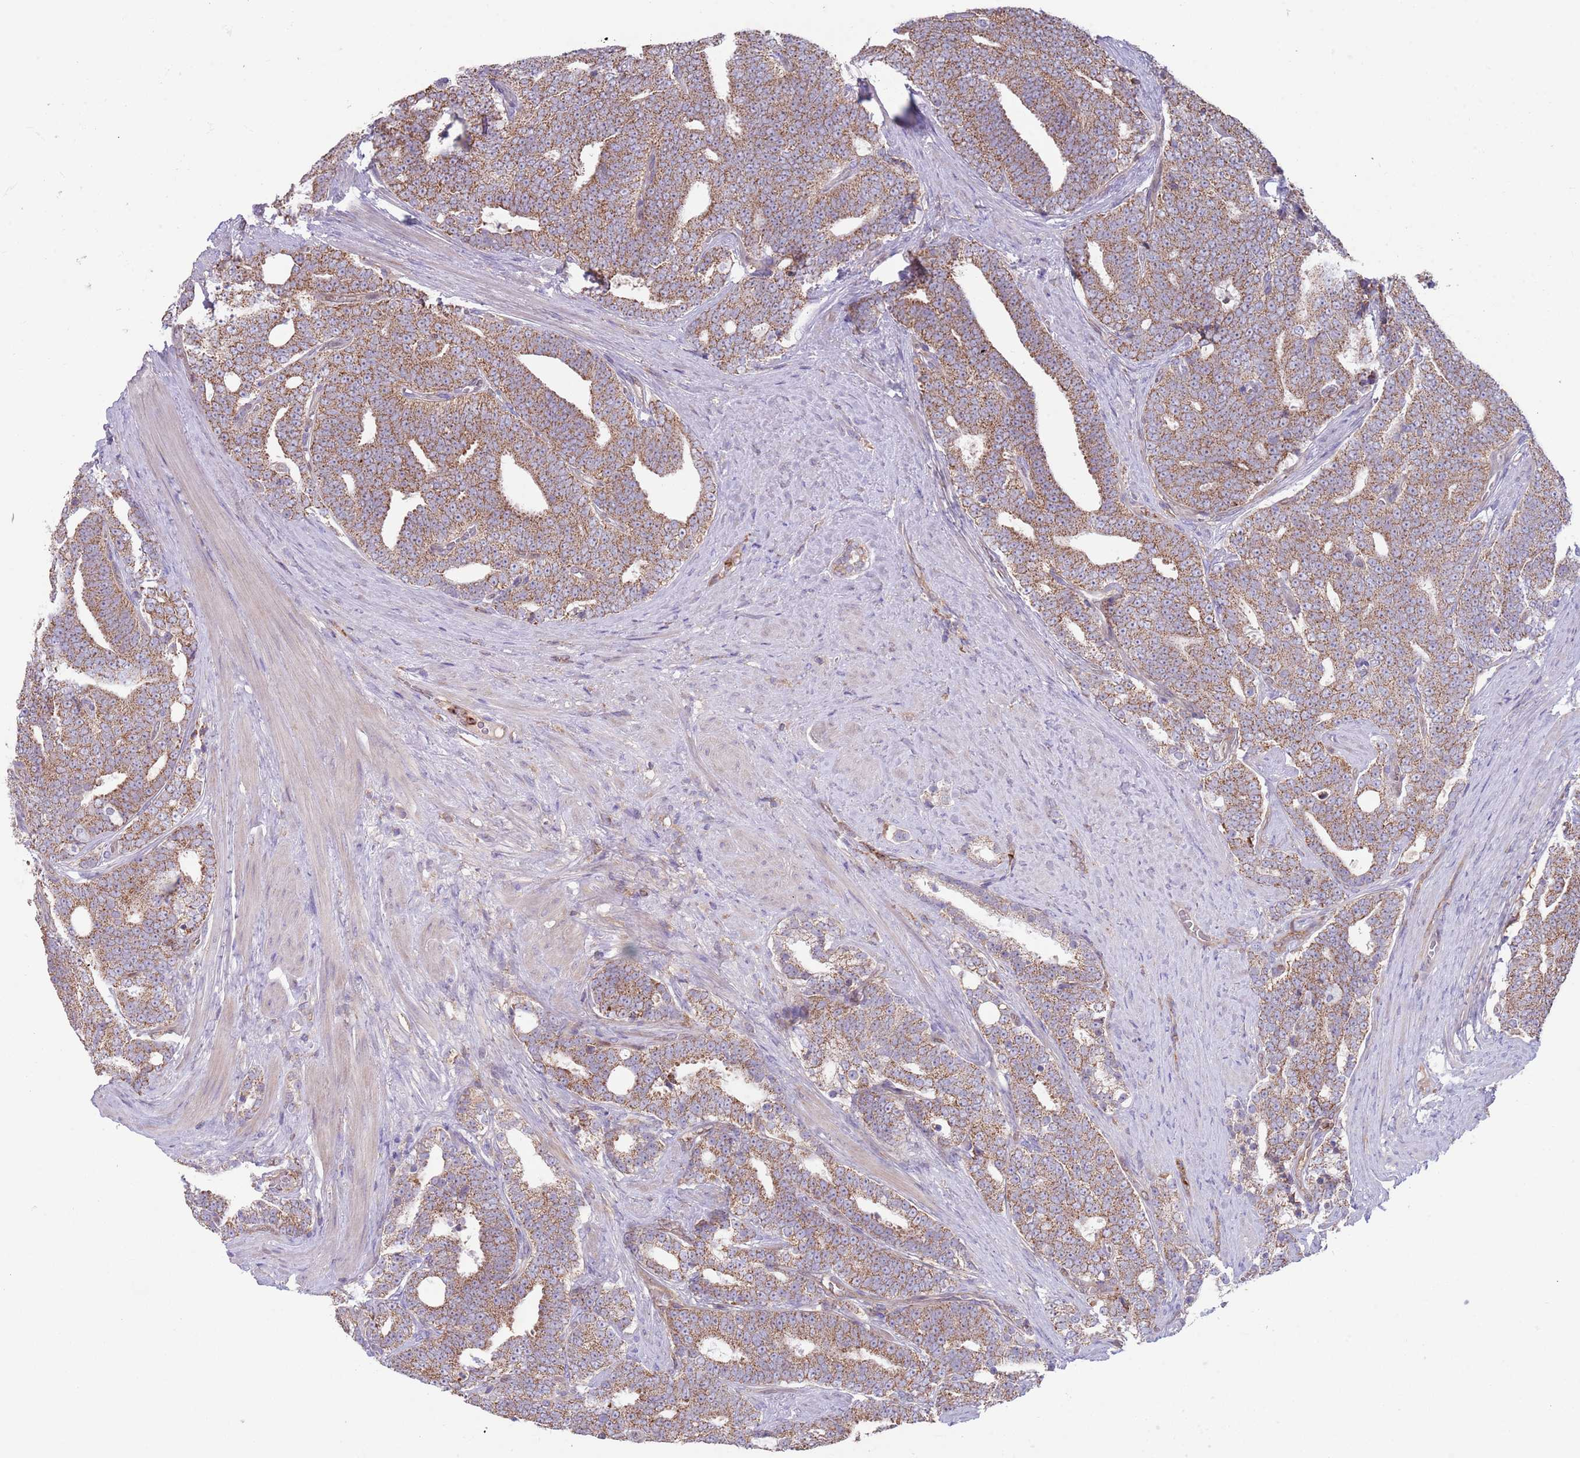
{"staining": {"intensity": "moderate", "quantity": ">75%", "location": "cytoplasmic/membranous"}, "tissue": "prostate cancer", "cell_type": "Tumor cells", "image_type": "cancer", "snomed": [{"axis": "morphology", "description": "Adenocarcinoma, High grade"}, {"axis": "topography", "description": "Prostate and seminal vesicle, NOS"}], "caption": "Protein analysis of prostate cancer tissue shows moderate cytoplasmic/membranous staining in approximately >75% of tumor cells.", "gene": "DDT", "patient": {"sex": "male", "age": 67}}